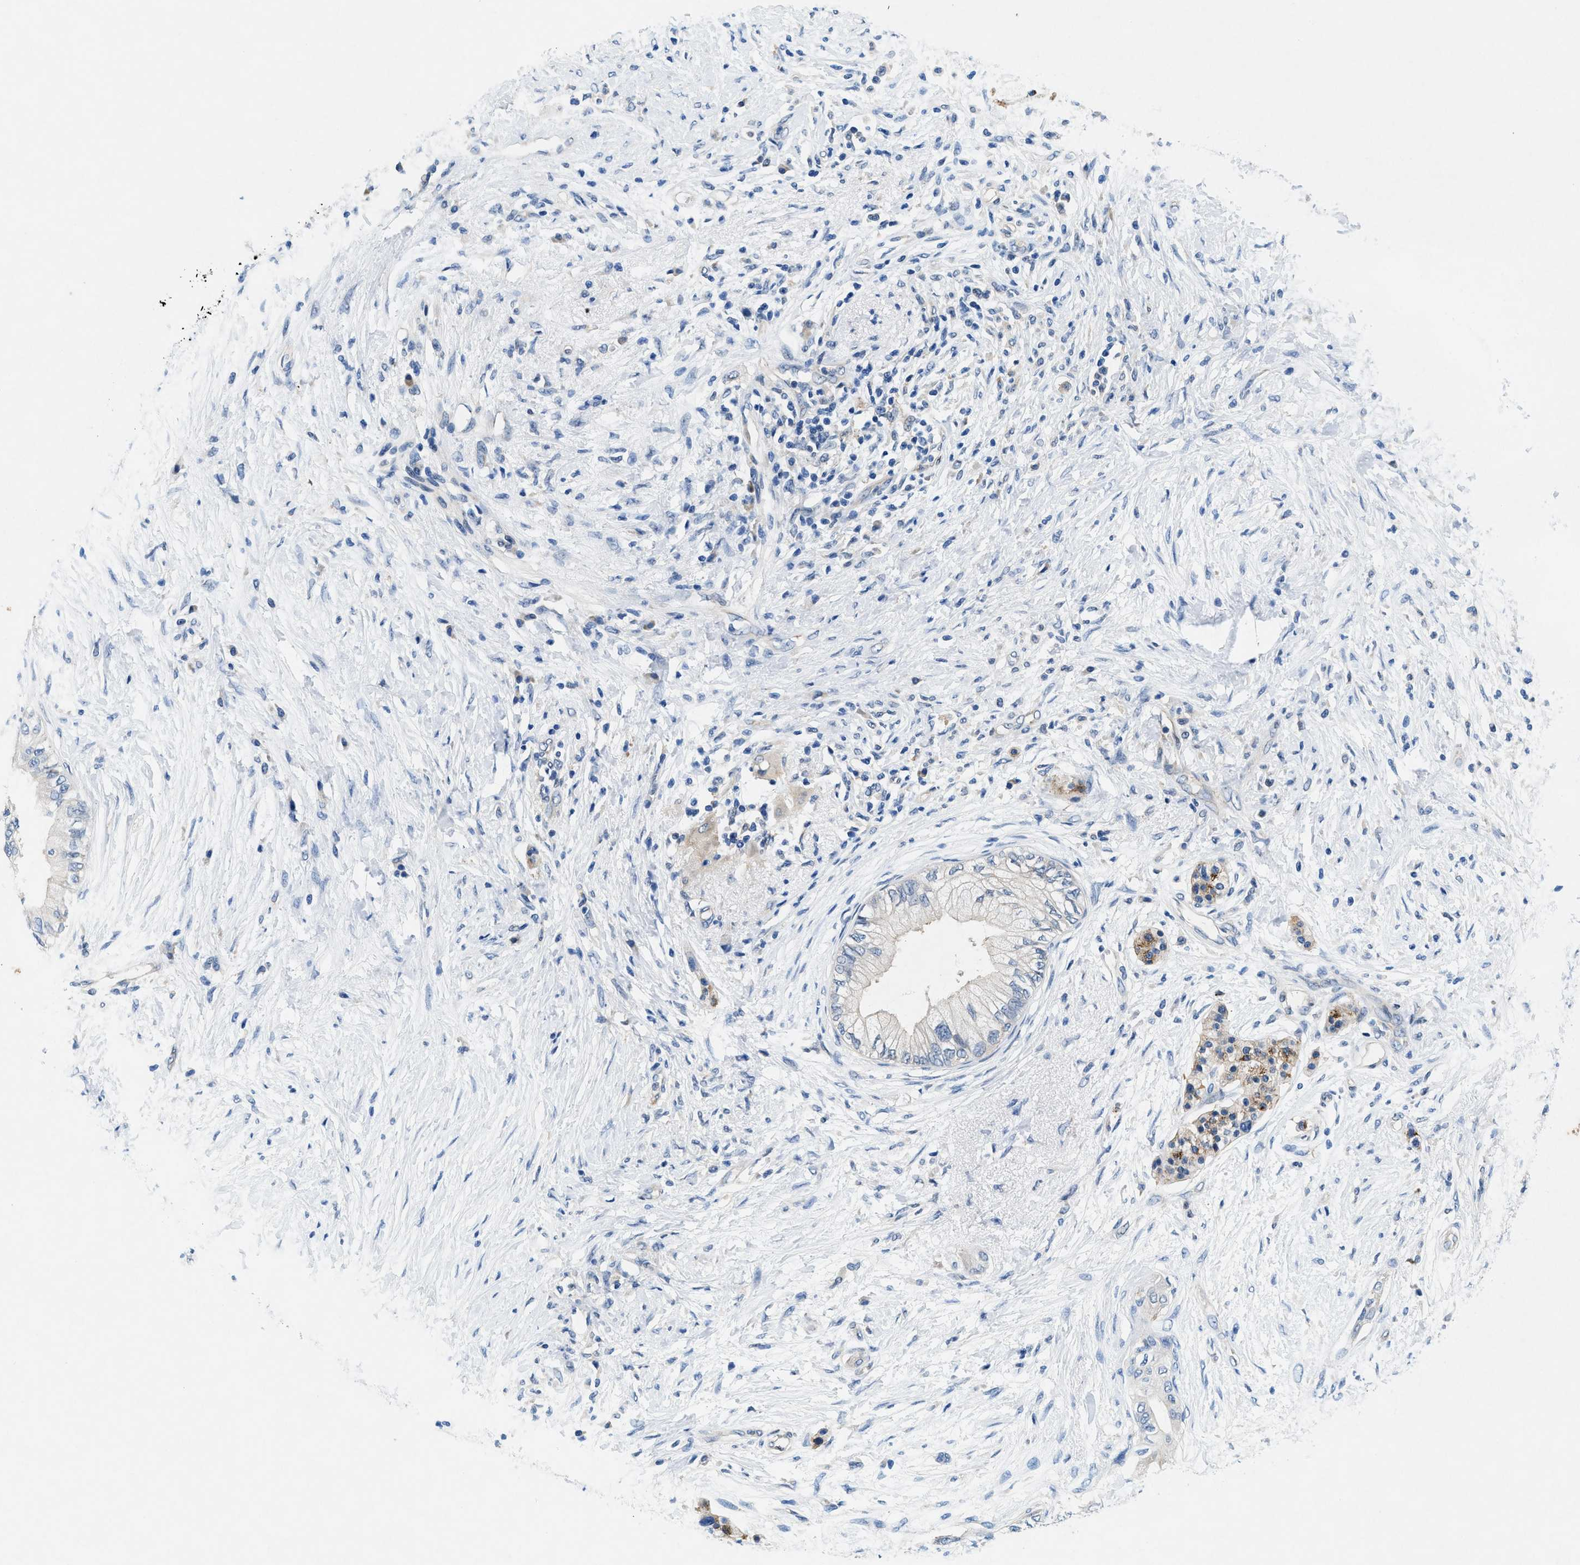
{"staining": {"intensity": "negative", "quantity": "none", "location": "none"}, "tissue": "pancreatic cancer", "cell_type": "Tumor cells", "image_type": "cancer", "snomed": [{"axis": "morphology", "description": "Normal tissue, NOS"}, {"axis": "morphology", "description": "Adenocarcinoma, NOS"}, {"axis": "topography", "description": "Pancreas"}, {"axis": "topography", "description": "Duodenum"}], "caption": "Tumor cells are negative for brown protein staining in pancreatic adenocarcinoma.", "gene": "COPS2", "patient": {"sex": "female", "age": 60}}